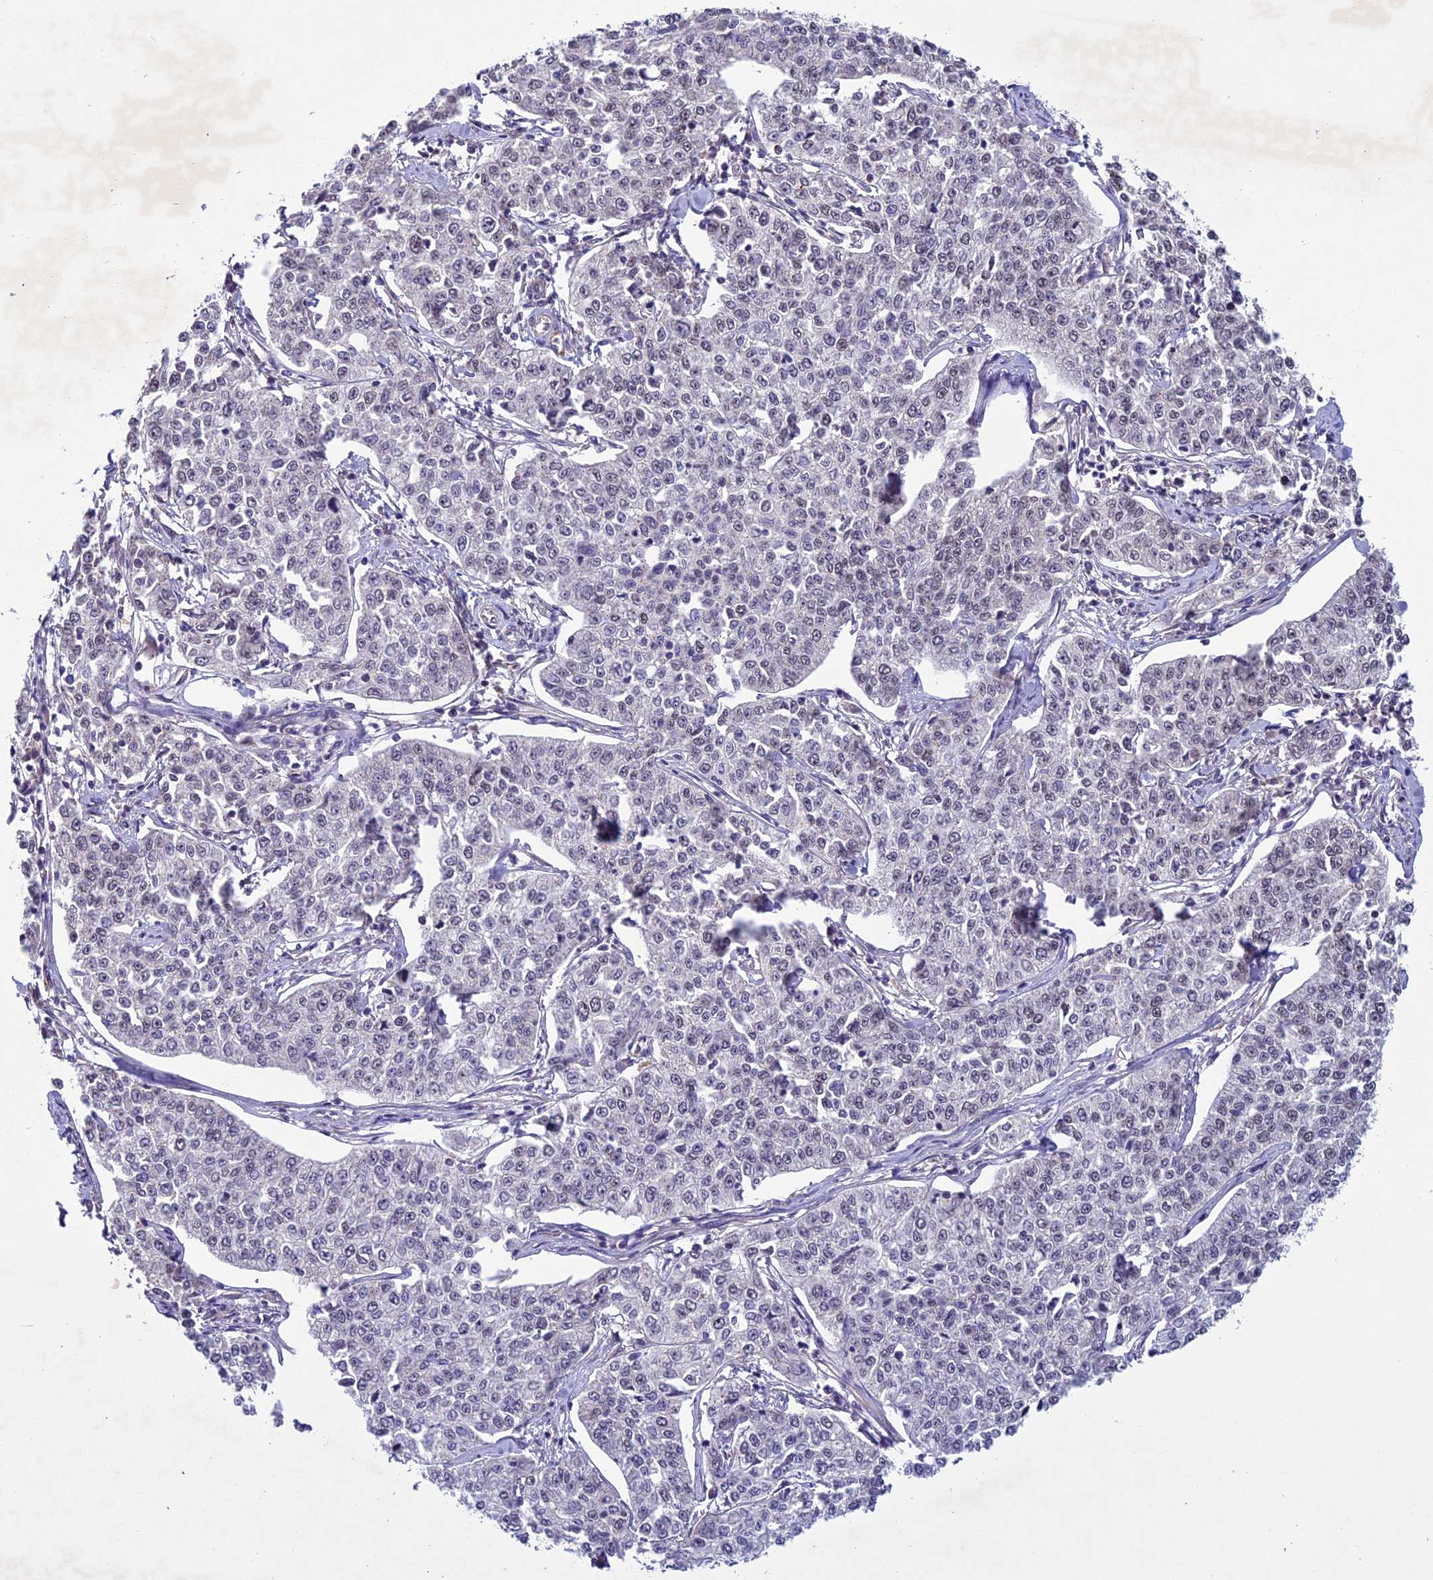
{"staining": {"intensity": "negative", "quantity": "none", "location": "none"}, "tissue": "cervical cancer", "cell_type": "Tumor cells", "image_type": "cancer", "snomed": [{"axis": "morphology", "description": "Squamous cell carcinoma, NOS"}, {"axis": "topography", "description": "Cervix"}], "caption": "High magnification brightfield microscopy of cervical cancer stained with DAB (3,3'-diaminobenzidine) (brown) and counterstained with hematoxylin (blue): tumor cells show no significant expression.", "gene": "C3orf70", "patient": {"sex": "female", "age": 35}}